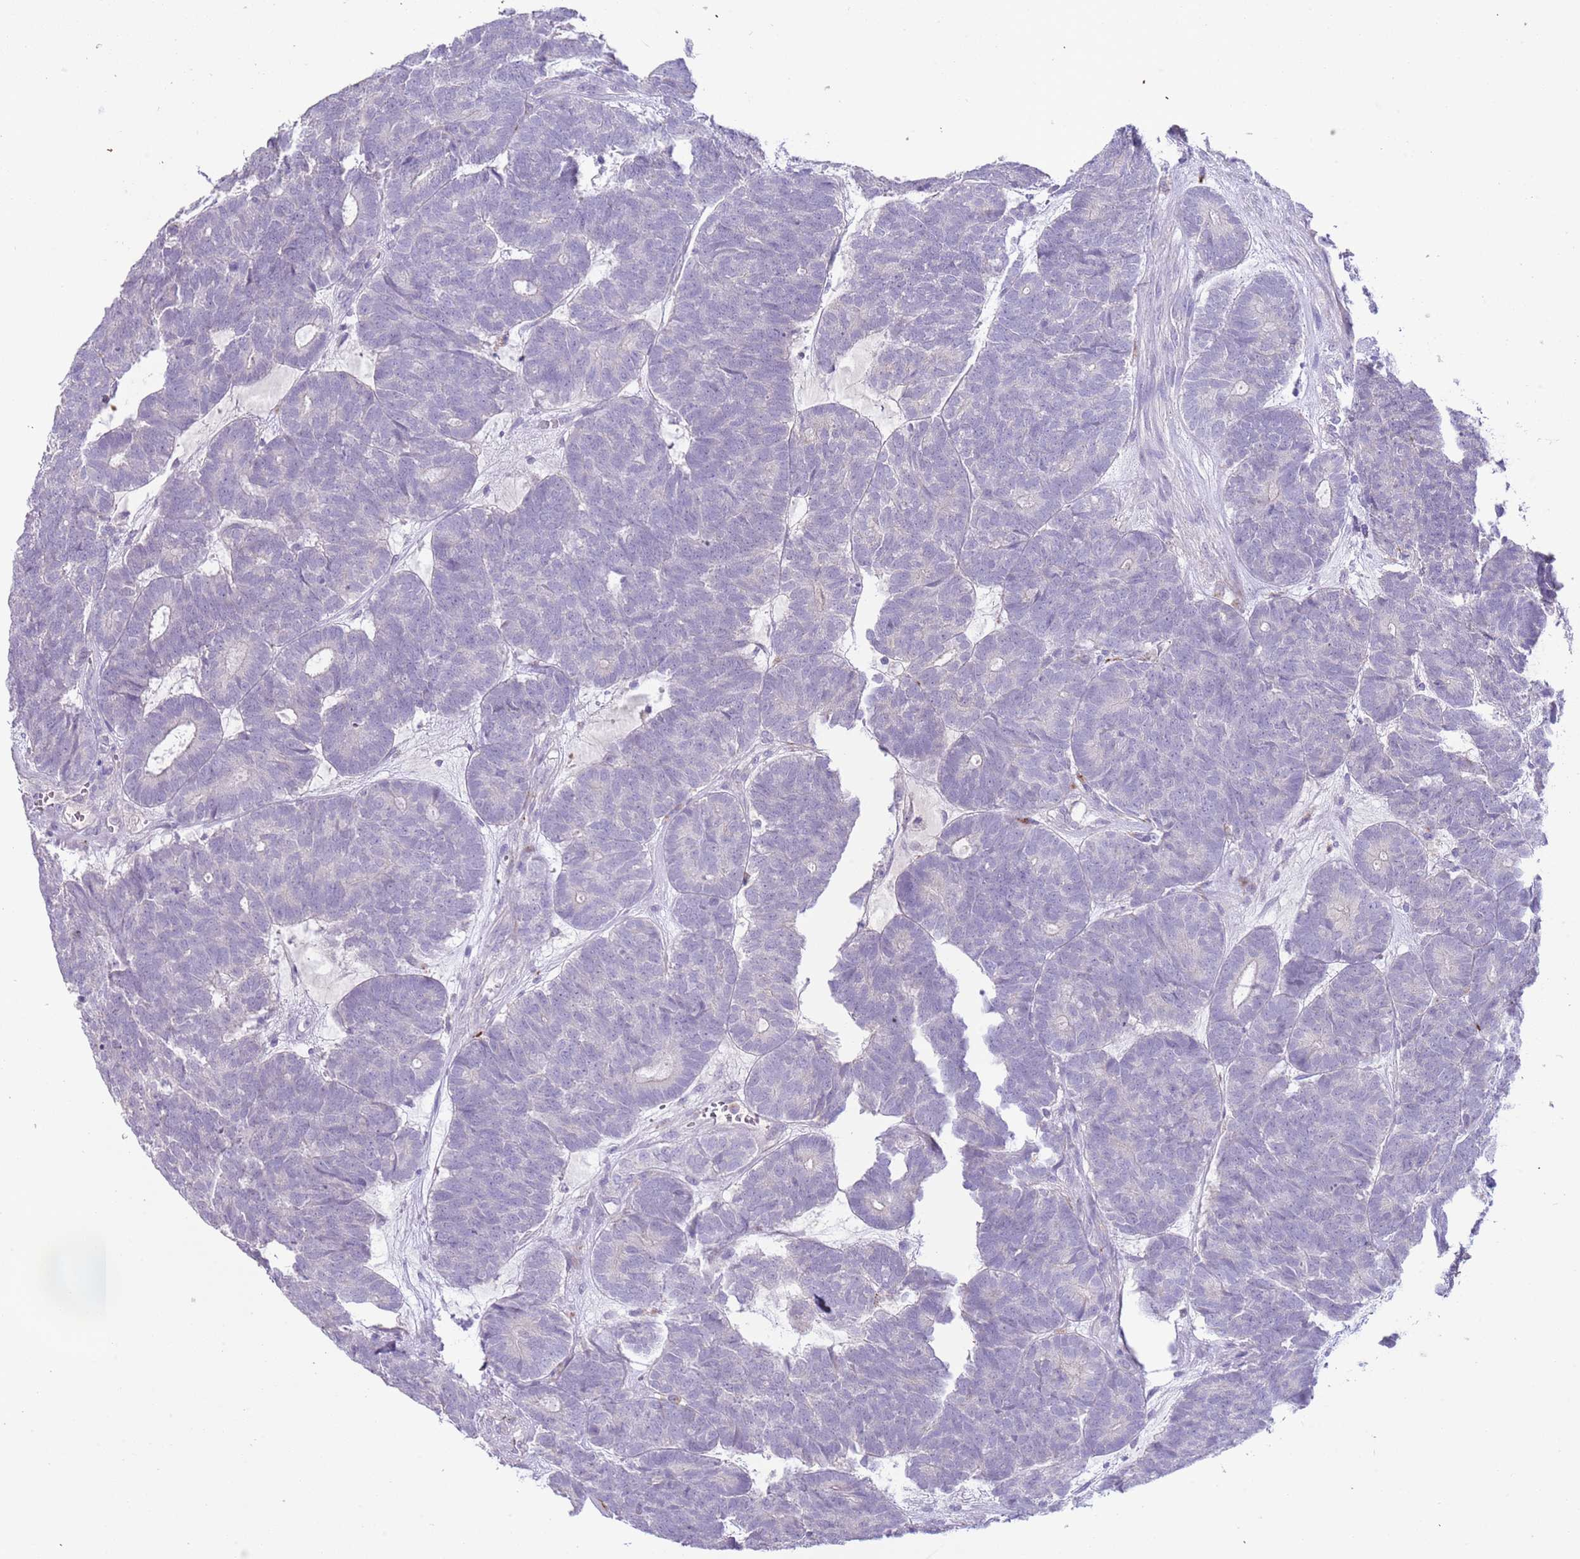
{"staining": {"intensity": "negative", "quantity": "none", "location": "none"}, "tissue": "head and neck cancer", "cell_type": "Tumor cells", "image_type": "cancer", "snomed": [{"axis": "morphology", "description": "Adenocarcinoma, NOS"}, {"axis": "topography", "description": "Head-Neck"}], "caption": "An immunohistochemistry (IHC) image of head and neck adenocarcinoma is shown. There is no staining in tumor cells of head and neck adenocarcinoma.", "gene": "ABHD17A", "patient": {"sex": "female", "age": 81}}